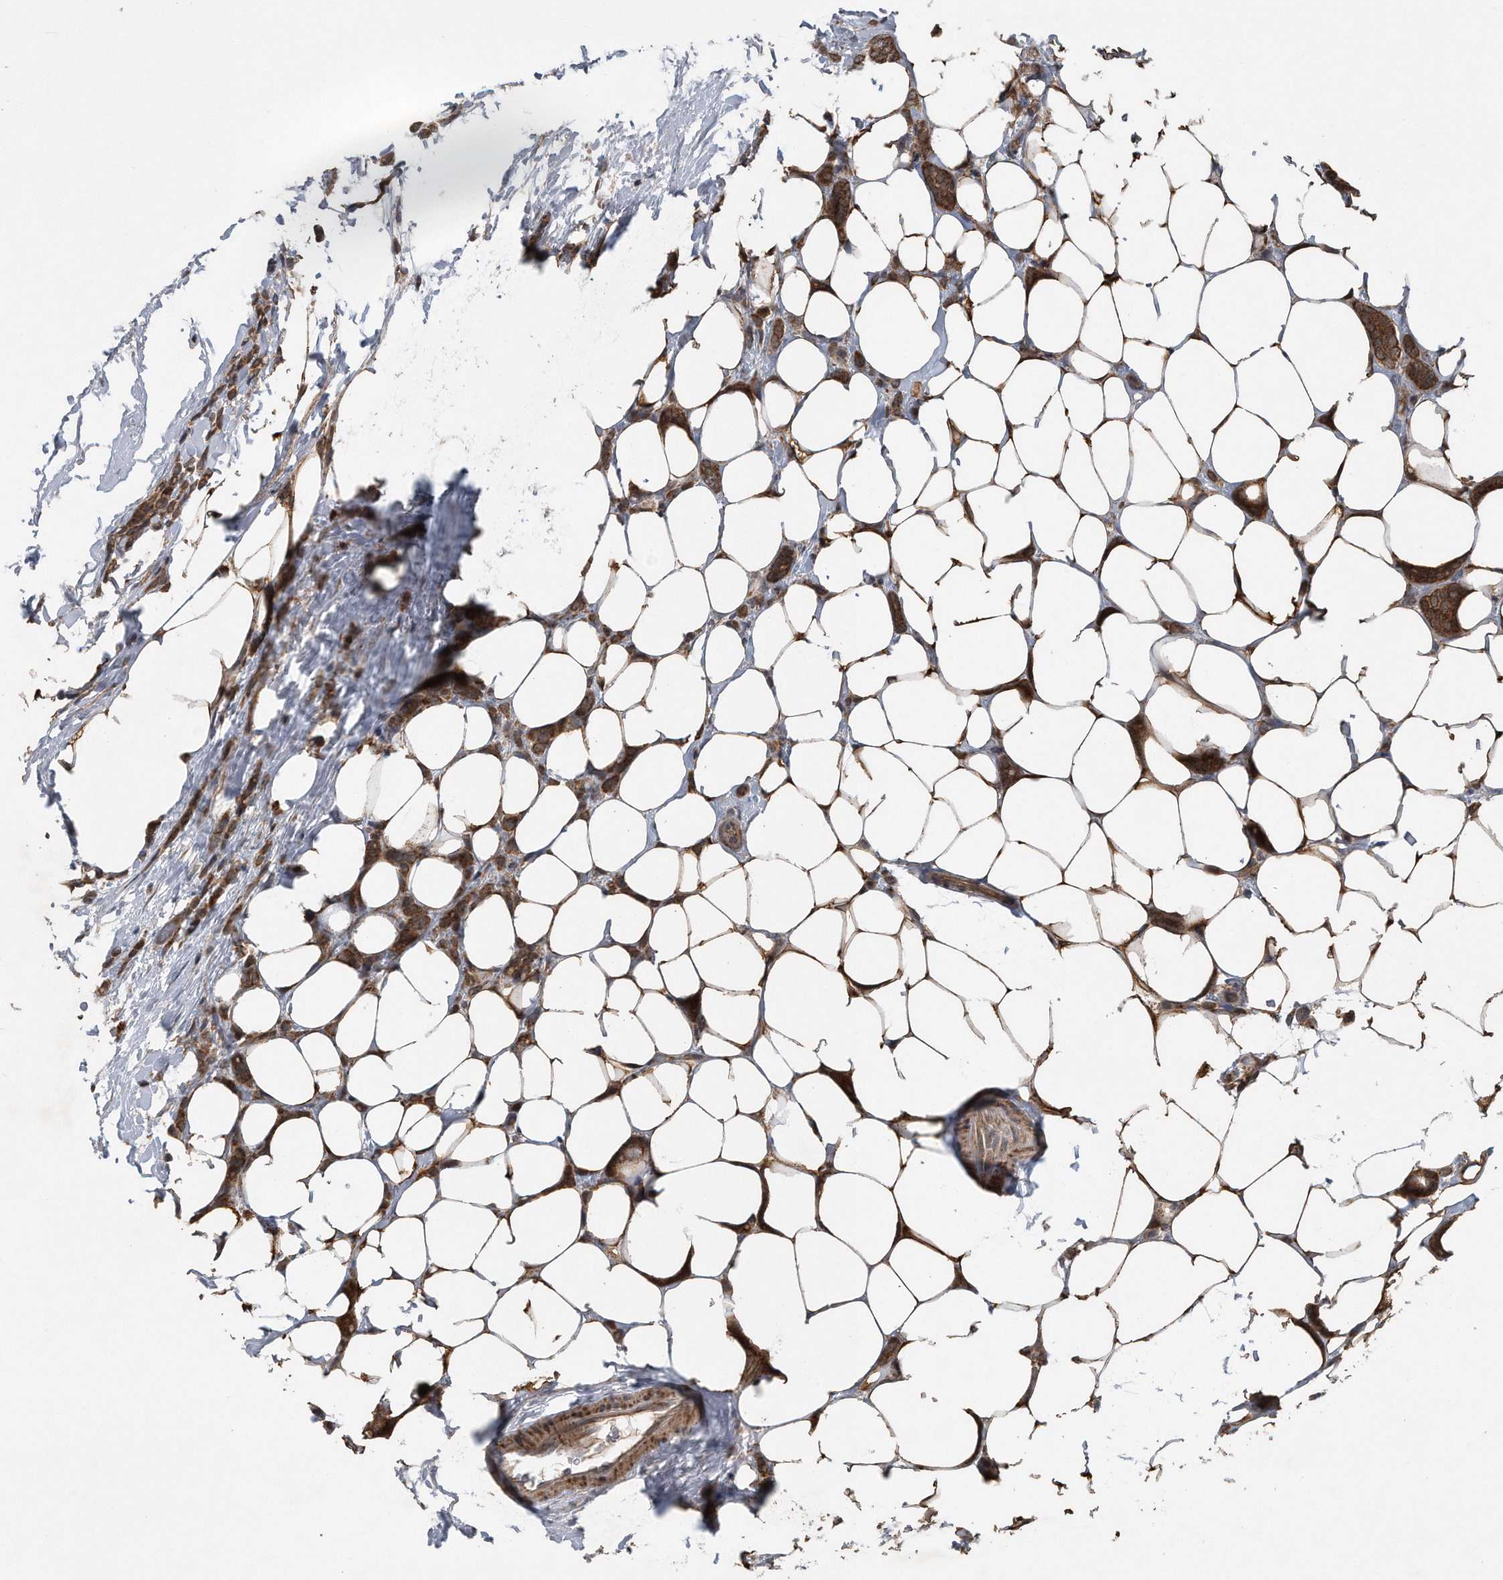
{"staining": {"intensity": "strong", "quantity": ">75%", "location": "cytoplasmic/membranous"}, "tissue": "breast cancer", "cell_type": "Tumor cells", "image_type": "cancer", "snomed": [{"axis": "morphology", "description": "Lobular carcinoma"}, {"axis": "topography", "description": "Breast"}], "caption": "This is an image of IHC staining of breast cancer, which shows strong expression in the cytoplasmic/membranous of tumor cells.", "gene": "ALPK2", "patient": {"sex": "female", "age": 50}}